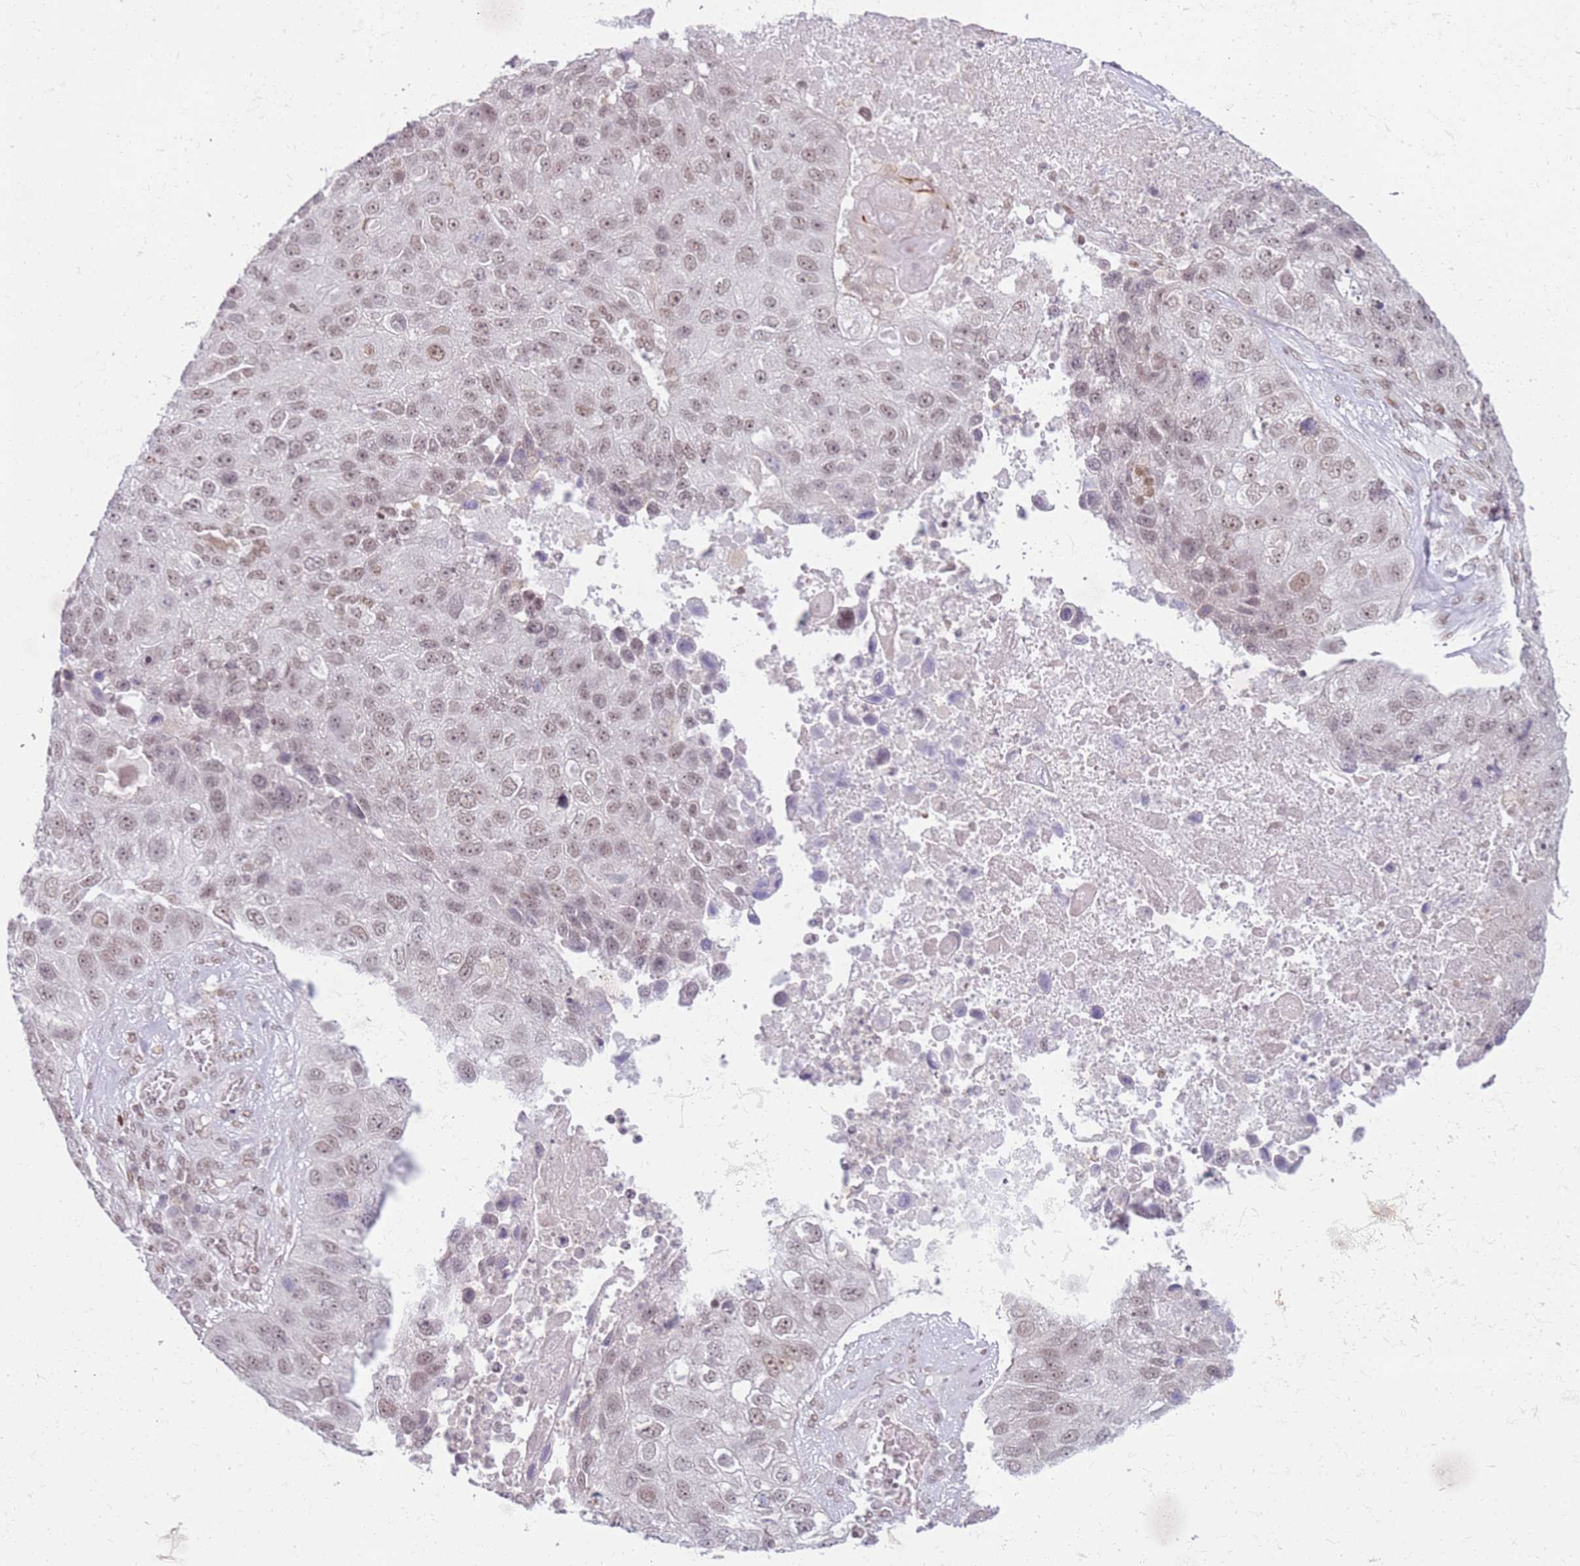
{"staining": {"intensity": "weak", "quantity": ">75%", "location": "nuclear"}, "tissue": "lung cancer", "cell_type": "Tumor cells", "image_type": "cancer", "snomed": [{"axis": "morphology", "description": "Squamous cell carcinoma, NOS"}, {"axis": "topography", "description": "Lung"}], "caption": "Immunohistochemistry (DAB) staining of human squamous cell carcinoma (lung) displays weak nuclear protein staining in approximately >75% of tumor cells.", "gene": "PHC2", "patient": {"sex": "male", "age": 61}}